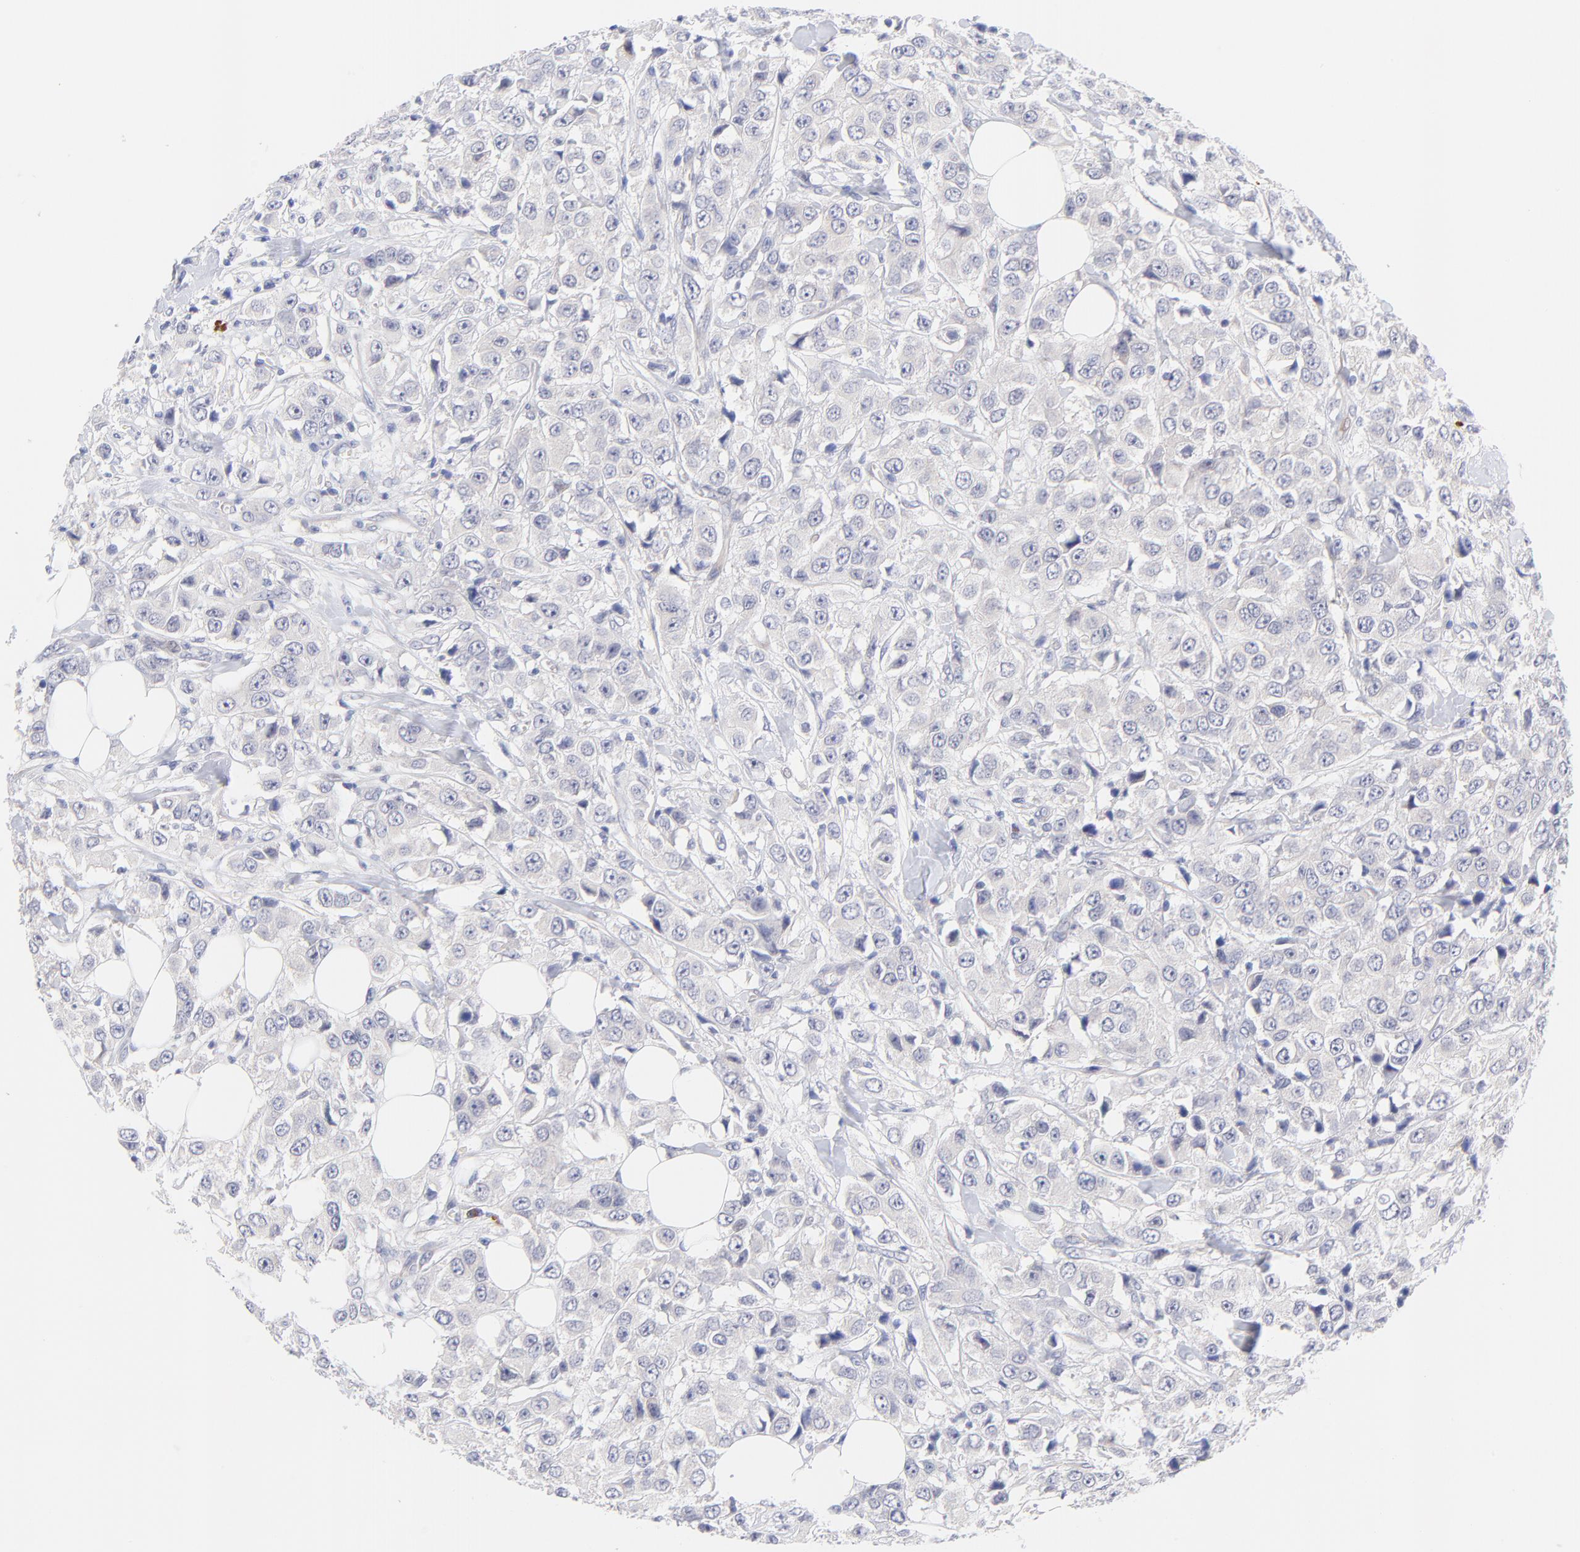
{"staining": {"intensity": "negative", "quantity": "none", "location": "none"}, "tissue": "breast cancer", "cell_type": "Tumor cells", "image_type": "cancer", "snomed": [{"axis": "morphology", "description": "Duct carcinoma"}, {"axis": "topography", "description": "Breast"}], "caption": "Immunohistochemistry (IHC) image of neoplastic tissue: human breast cancer stained with DAB demonstrates no significant protein positivity in tumor cells.", "gene": "AFF2", "patient": {"sex": "female", "age": 58}}